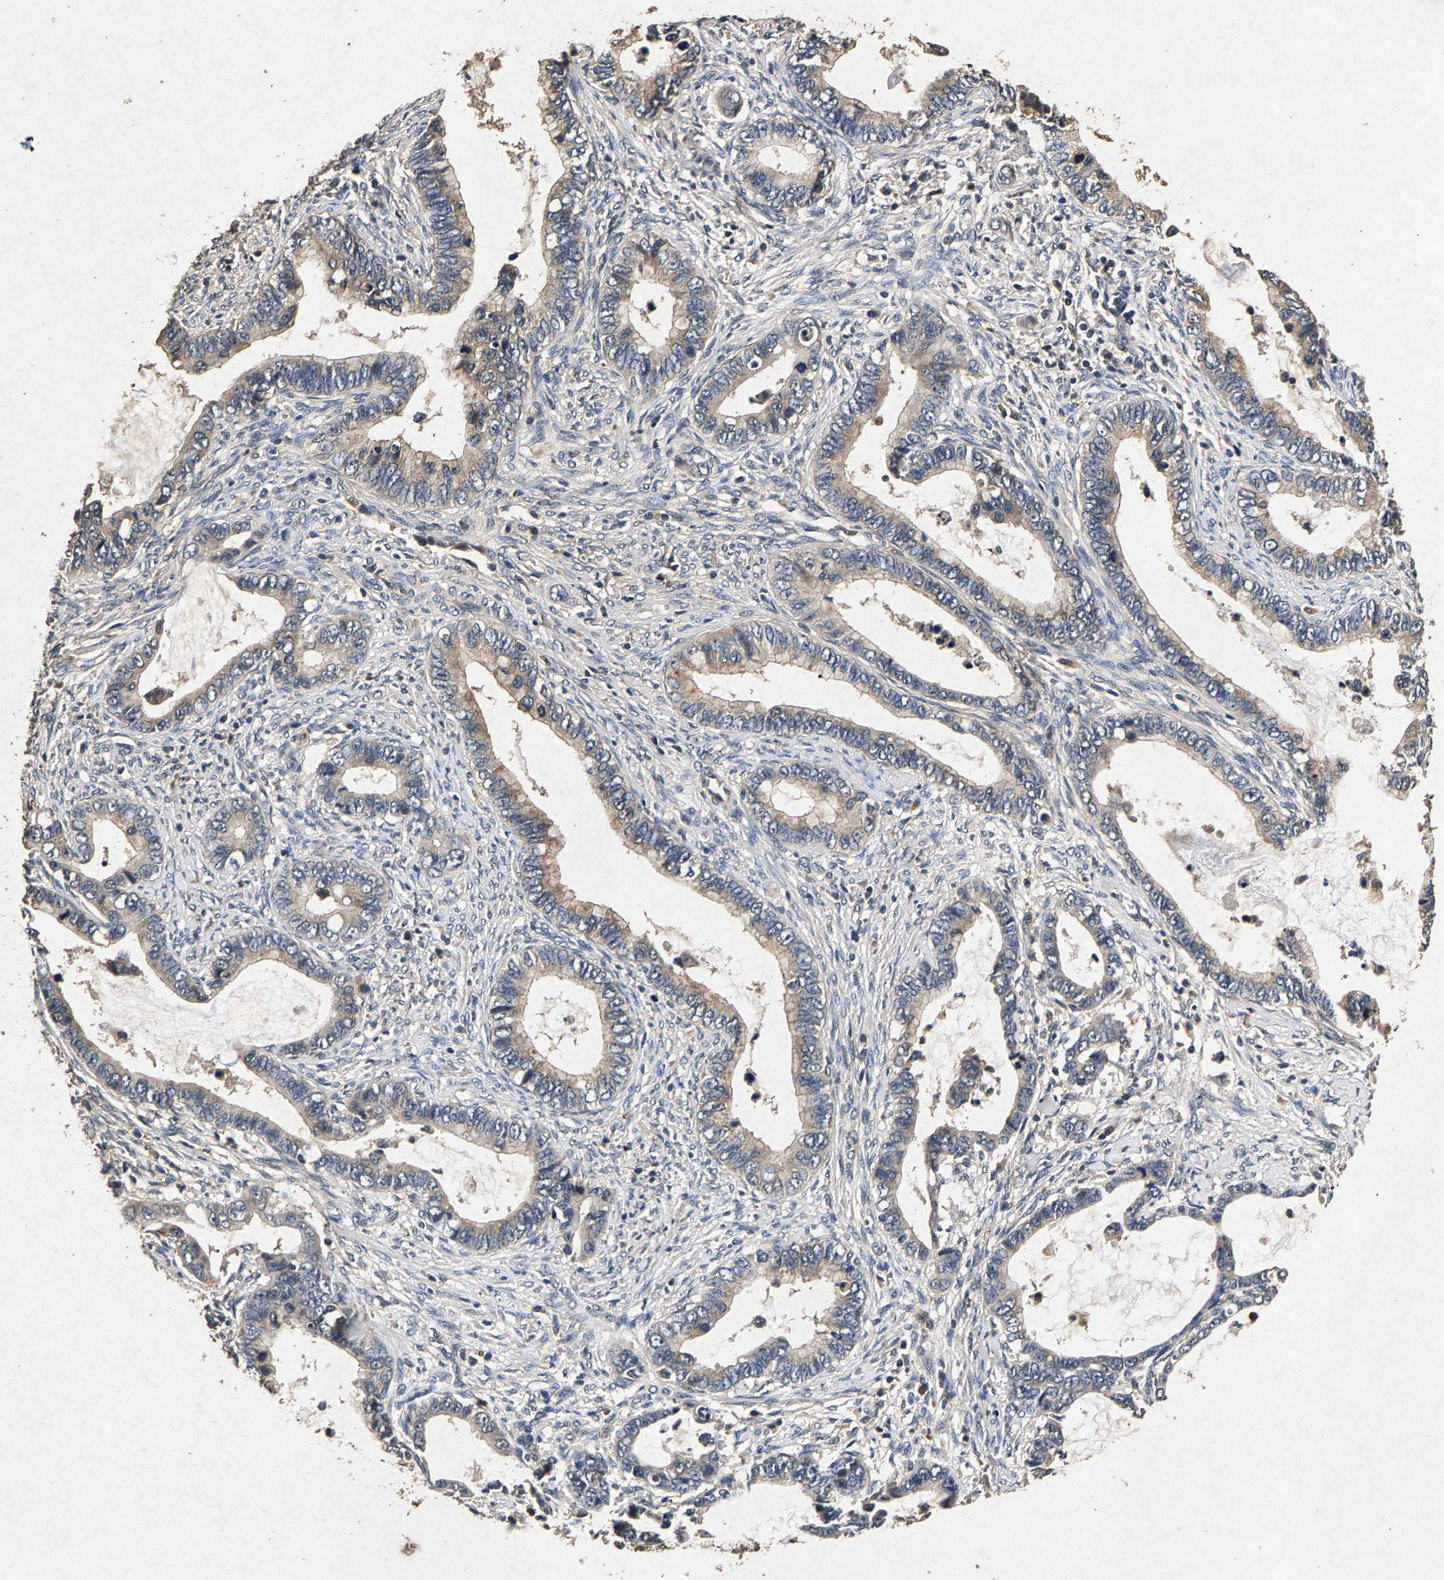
{"staining": {"intensity": "weak", "quantity": ">75%", "location": "cytoplasmic/membranous"}, "tissue": "cervical cancer", "cell_type": "Tumor cells", "image_type": "cancer", "snomed": [{"axis": "morphology", "description": "Adenocarcinoma, NOS"}, {"axis": "topography", "description": "Cervix"}], "caption": "Cervical adenocarcinoma was stained to show a protein in brown. There is low levels of weak cytoplasmic/membranous staining in approximately >75% of tumor cells.", "gene": "PPP1CC", "patient": {"sex": "female", "age": 44}}